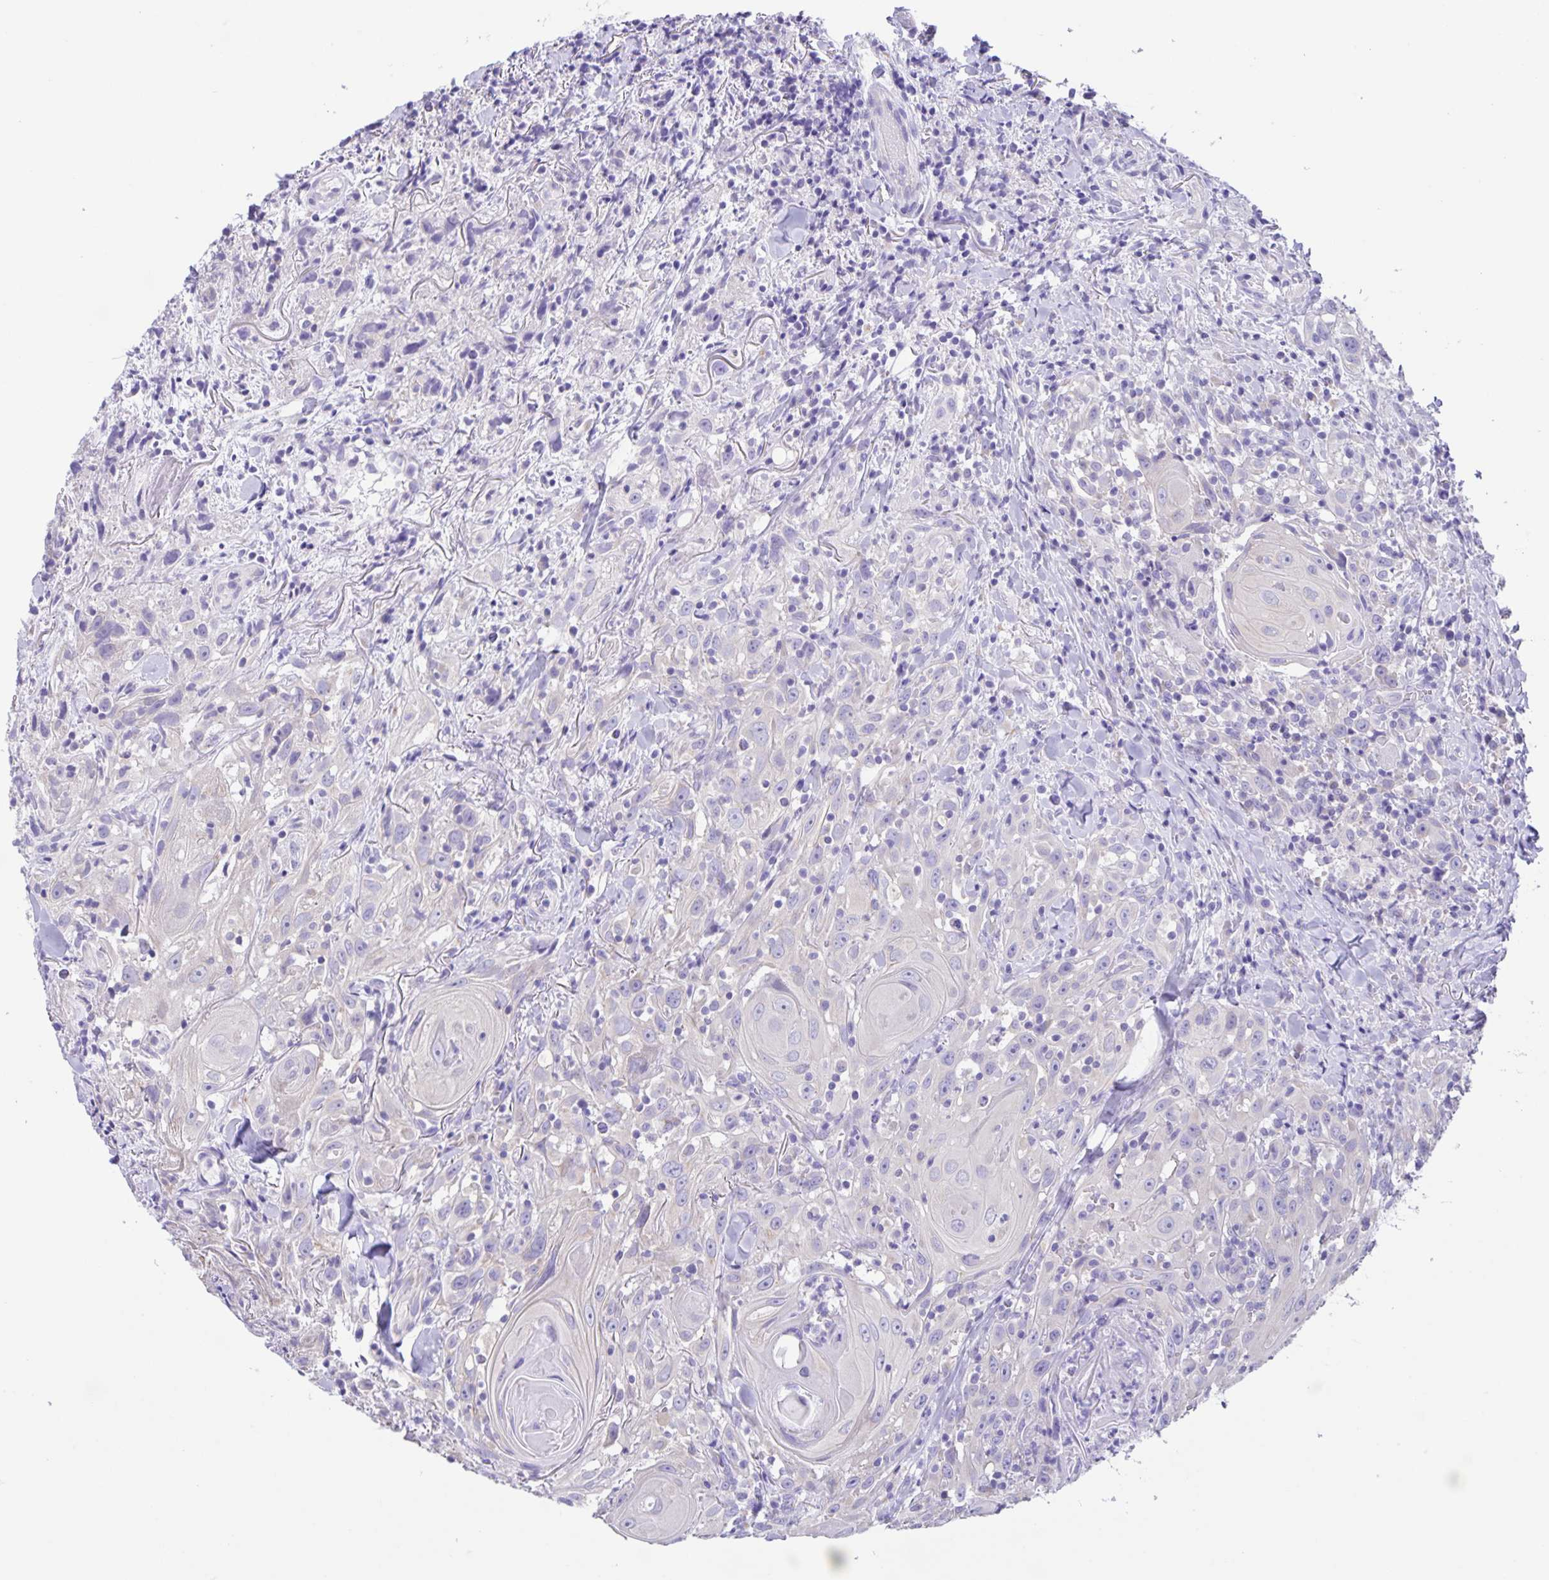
{"staining": {"intensity": "negative", "quantity": "none", "location": "none"}, "tissue": "head and neck cancer", "cell_type": "Tumor cells", "image_type": "cancer", "snomed": [{"axis": "morphology", "description": "Squamous cell carcinoma, NOS"}, {"axis": "topography", "description": "Head-Neck"}], "caption": "This is a histopathology image of IHC staining of head and neck squamous cell carcinoma, which shows no staining in tumor cells.", "gene": "CAPSL", "patient": {"sex": "female", "age": 95}}